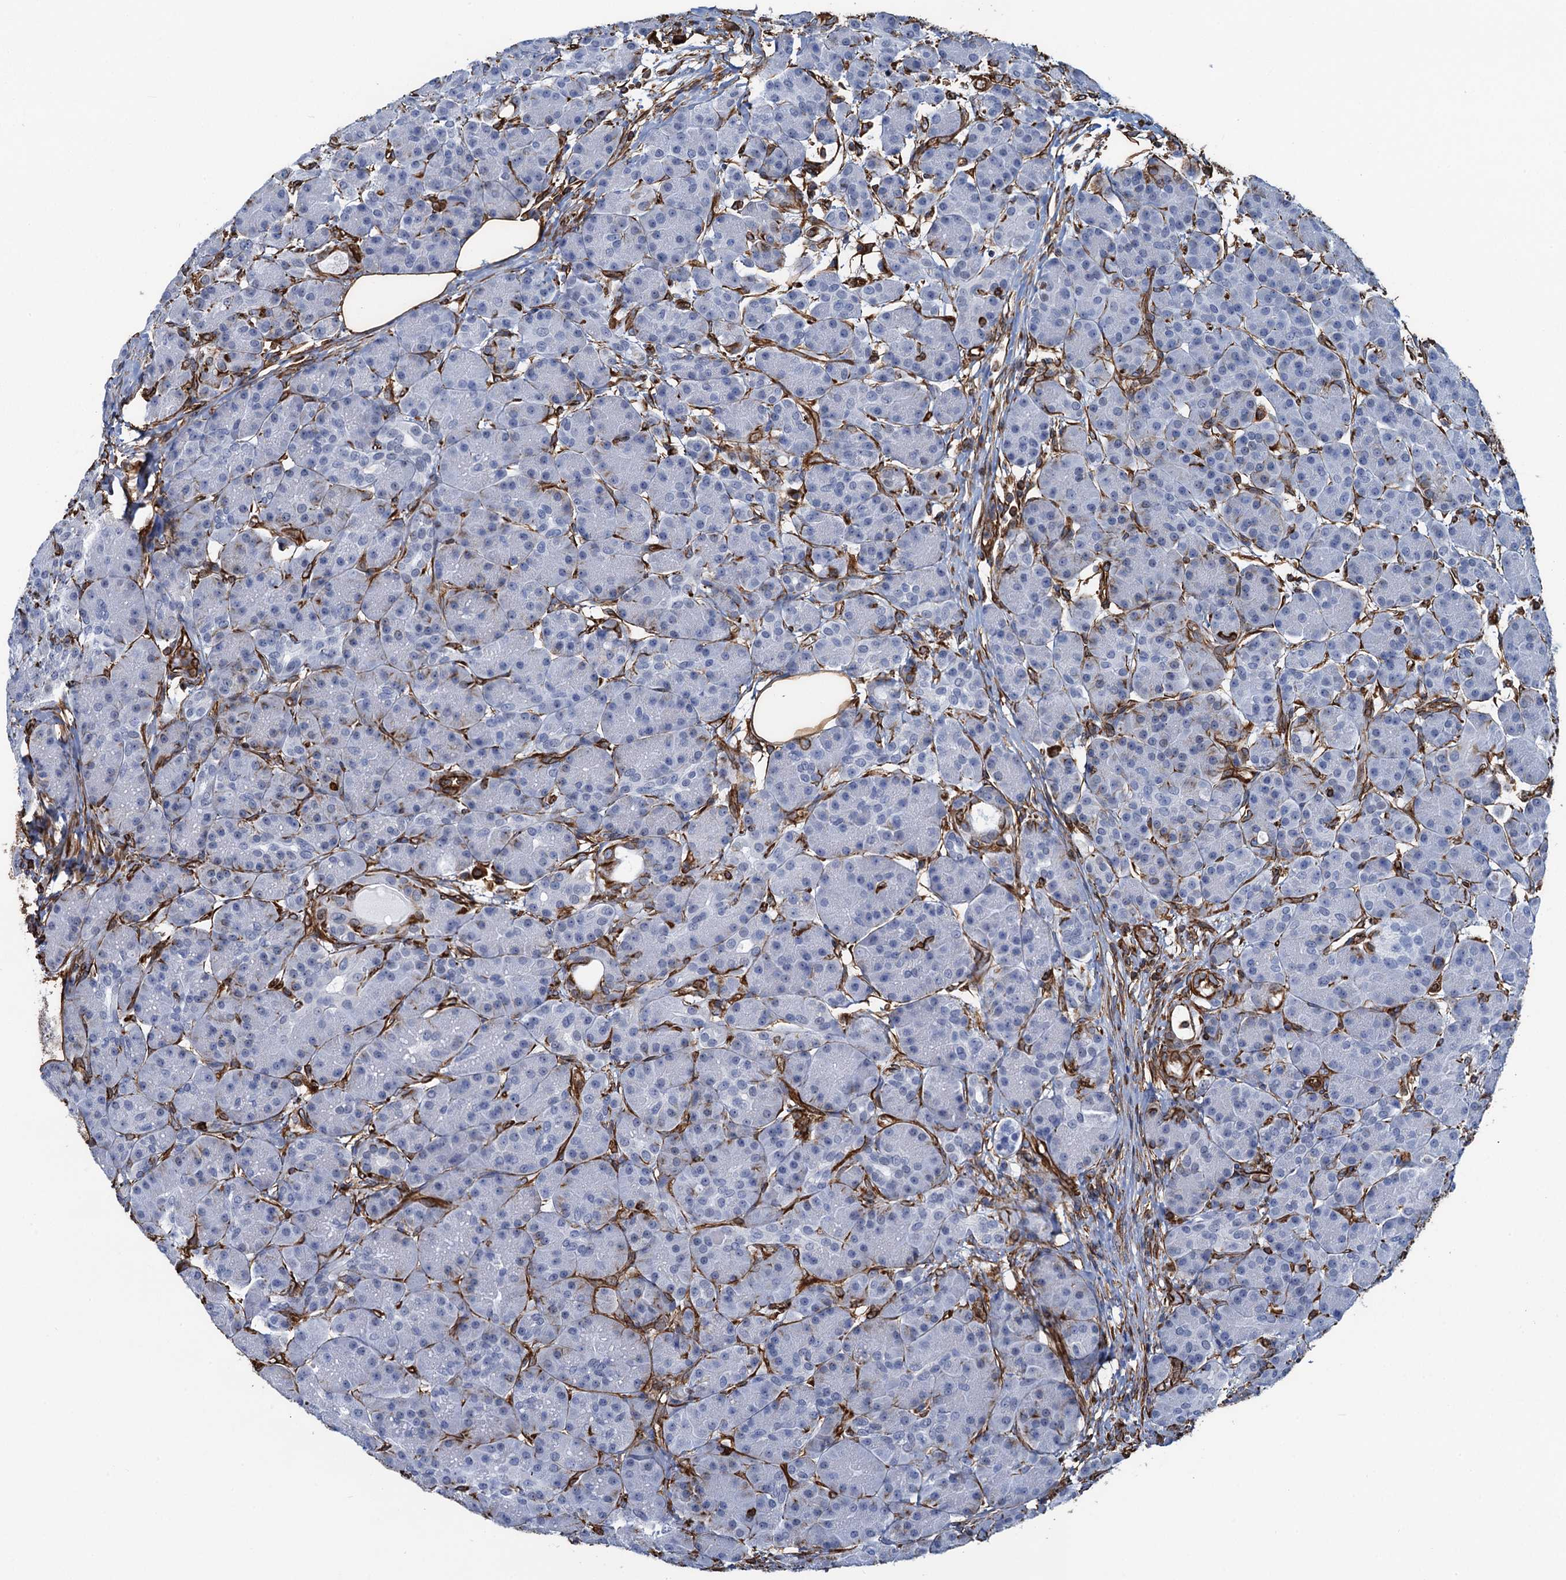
{"staining": {"intensity": "moderate", "quantity": "<25%", "location": "cytoplasmic/membranous"}, "tissue": "pancreas", "cell_type": "Exocrine glandular cells", "image_type": "normal", "snomed": [{"axis": "morphology", "description": "Normal tissue, NOS"}, {"axis": "topography", "description": "Pancreas"}], "caption": "A high-resolution image shows immunohistochemistry (IHC) staining of benign pancreas, which demonstrates moderate cytoplasmic/membranous staining in approximately <25% of exocrine glandular cells.", "gene": "PGM2", "patient": {"sex": "male", "age": 63}}